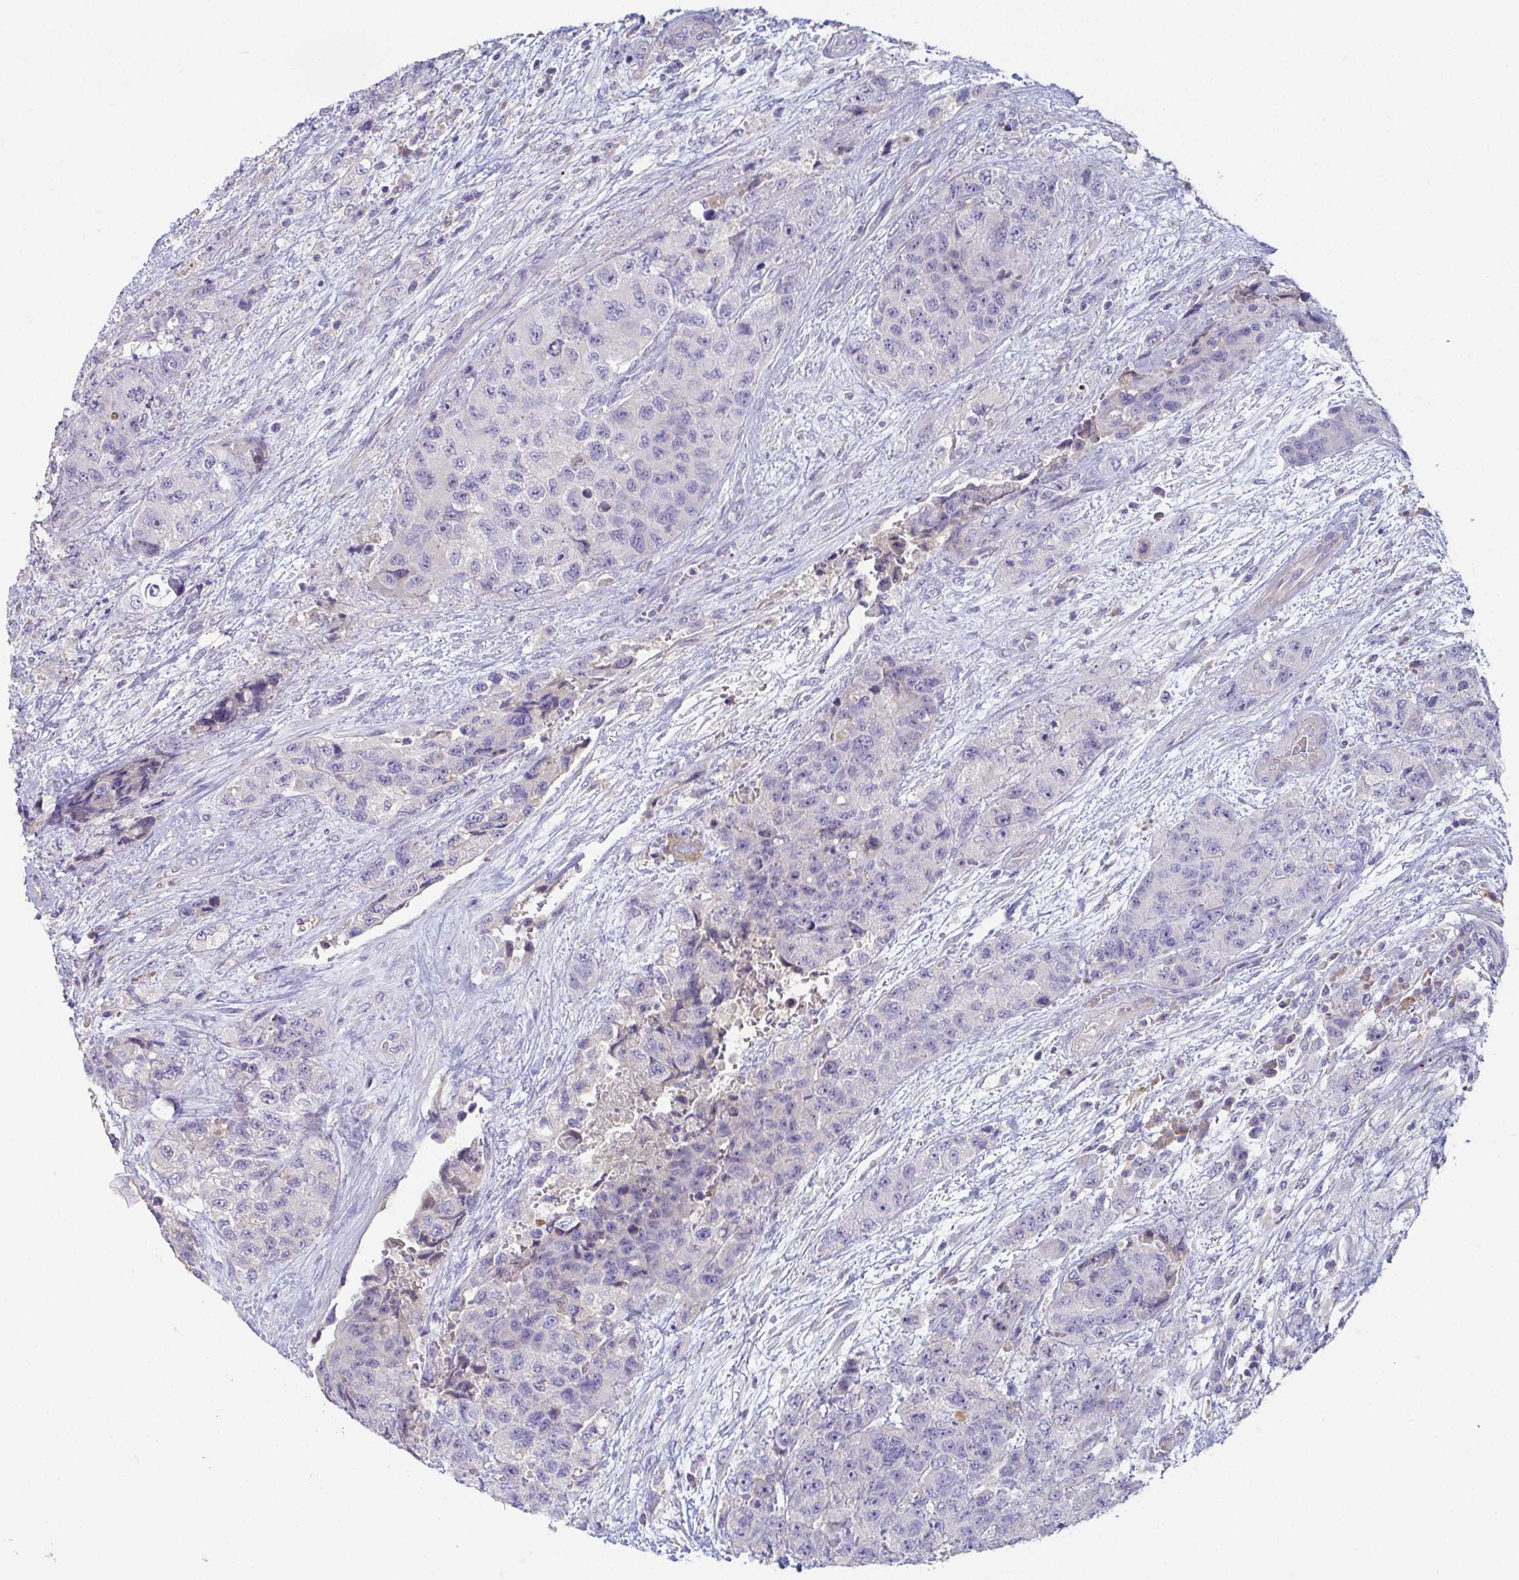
{"staining": {"intensity": "negative", "quantity": "none", "location": "none"}, "tissue": "urothelial cancer", "cell_type": "Tumor cells", "image_type": "cancer", "snomed": [{"axis": "morphology", "description": "Urothelial carcinoma, High grade"}, {"axis": "topography", "description": "Urinary bladder"}], "caption": "IHC of high-grade urothelial carcinoma exhibits no expression in tumor cells.", "gene": "ANO5", "patient": {"sex": "female", "age": 78}}